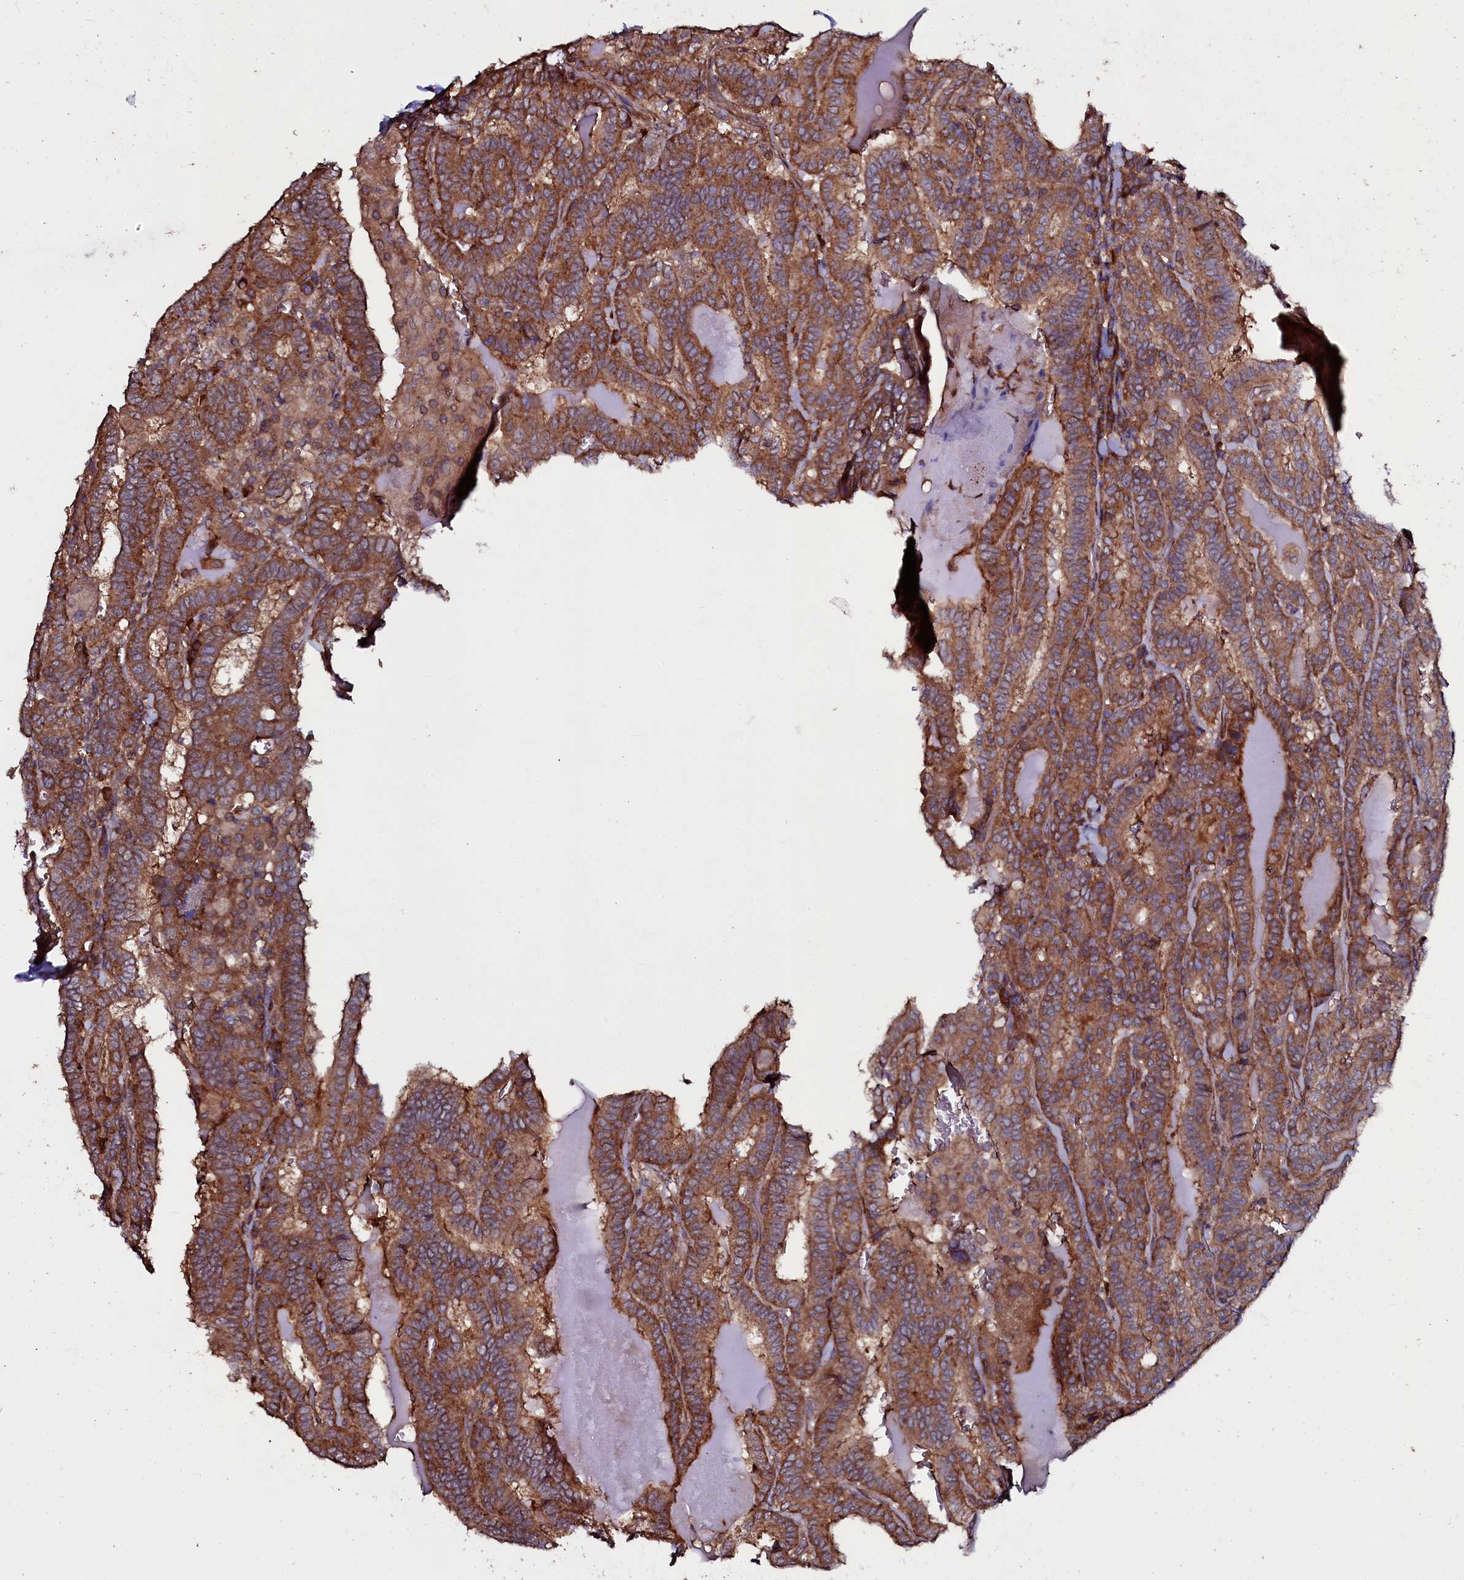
{"staining": {"intensity": "strong", "quantity": ">75%", "location": "cytoplasmic/membranous"}, "tissue": "thyroid cancer", "cell_type": "Tumor cells", "image_type": "cancer", "snomed": [{"axis": "morphology", "description": "Papillary adenocarcinoma, NOS"}, {"axis": "topography", "description": "Thyroid gland"}], "caption": "There is high levels of strong cytoplasmic/membranous expression in tumor cells of papillary adenocarcinoma (thyroid), as demonstrated by immunohistochemical staining (brown color).", "gene": "USPL1", "patient": {"sex": "female", "age": 72}}